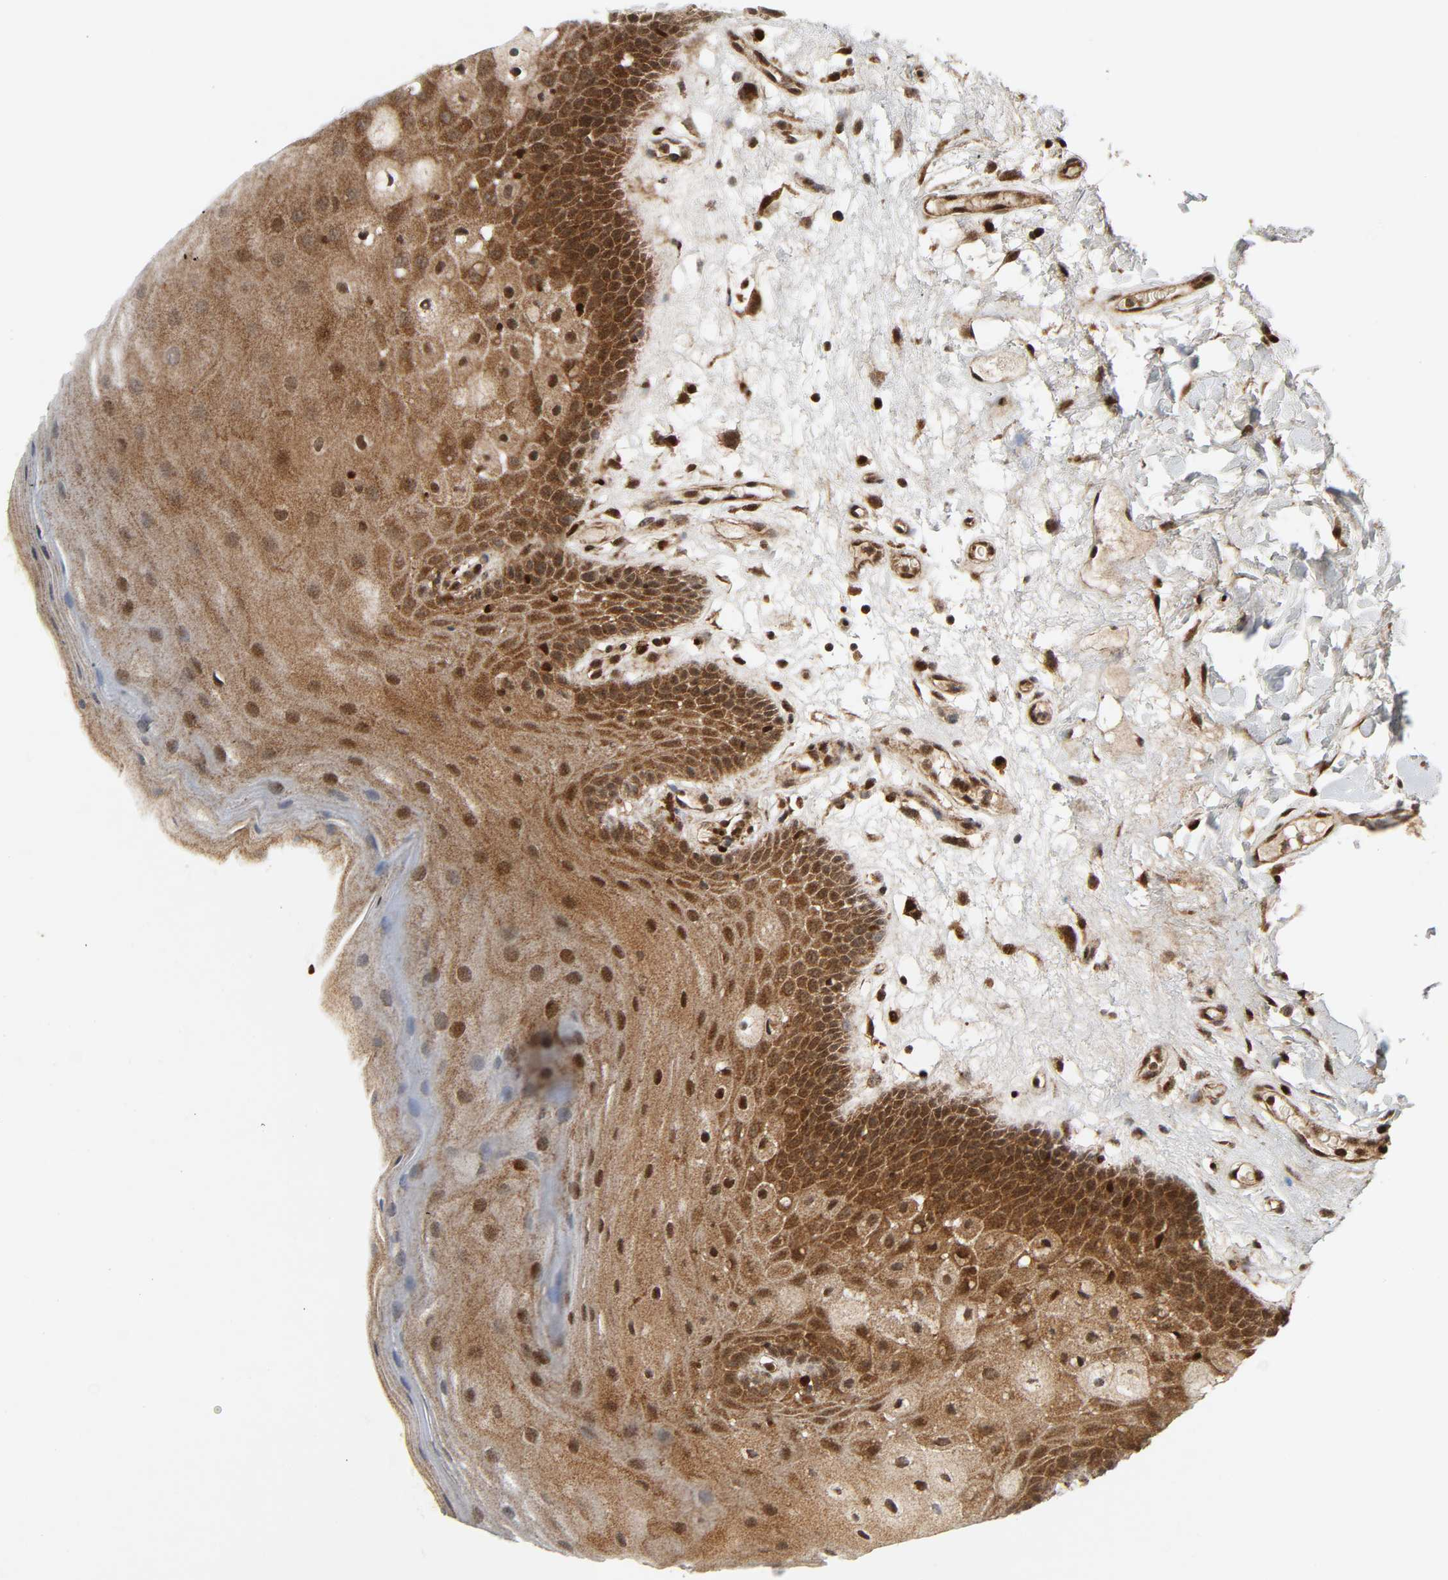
{"staining": {"intensity": "strong", "quantity": ">75%", "location": "cytoplasmic/membranous,nuclear"}, "tissue": "oral mucosa", "cell_type": "Squamous epithelial cells", "image_type": "normal", "snomed": [{"axis": "morphology", "description": "Normal tissue, NOS"}, {"axis": "morphology", "description": "Squamous cell carcinoma, NOS"}, {"axis": "topography", "description": "Skeletal muscle"}, {"axis": "topography", "description": "Oral tissue"}, {"axis": "topography", "description": "Head-Neck"}], "caption": "IHC (DAB) staining of normal human oral mucosa exhibits strong cytoplasmic/membranous,nuclear protein staining in approximately >75% of squamous epithelial cells. (DAB IHC with brightfield microscopy, high magnification).", "gene": "CHUK", "patient": {"sex": "male", "age": 71}}